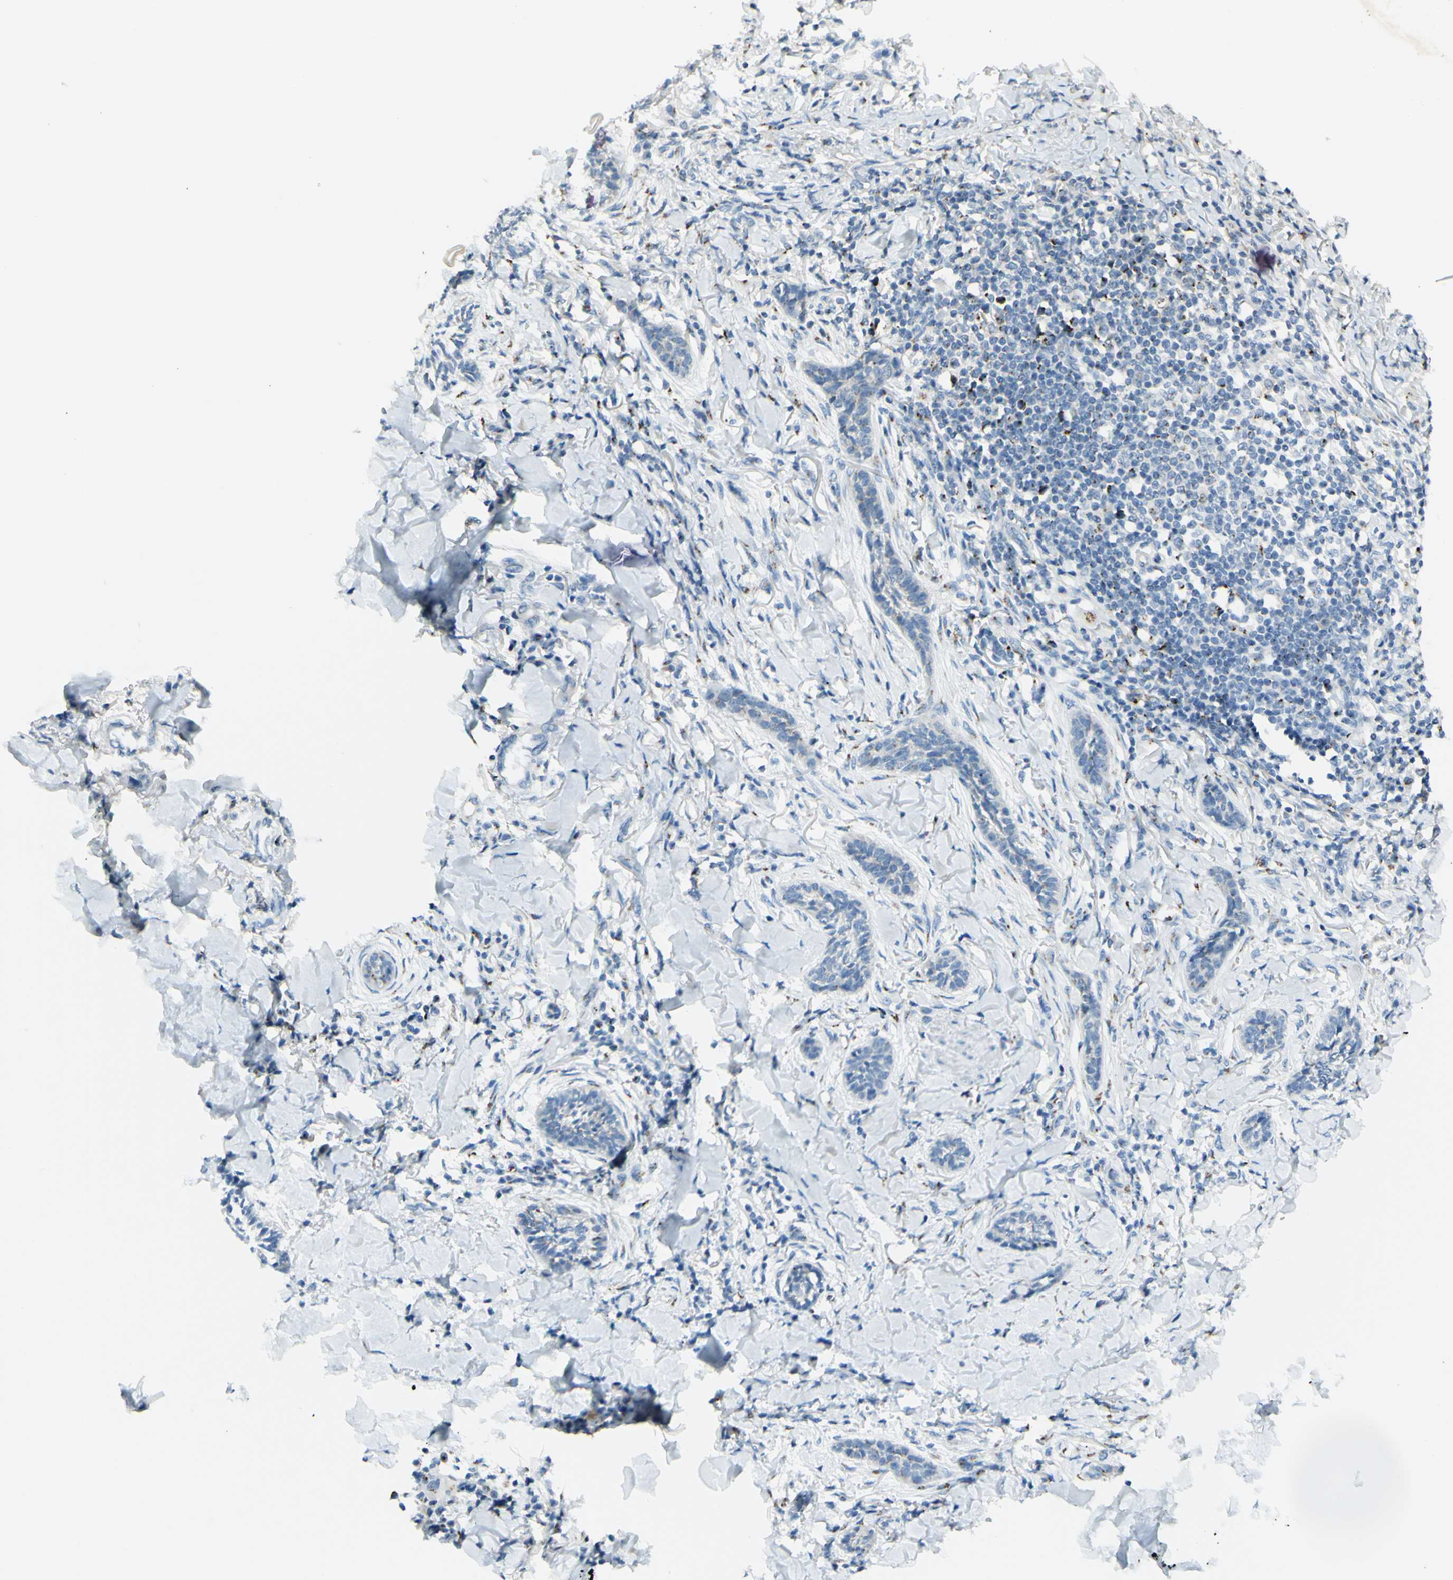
{"staining": {"intensity": "negative", "quantity": "none", "location": "none"}, "tissue": "skin cancer", "cell_type": "Tumor cells", "image_type": "cancer", "snomed": [{"axis": "morphology", "description": "Papilloma, NOS"}, {"axis": "morphology", "description": "Basal cell carcinoma"}, {"axis": "topography", "description": "Skin"}], "caption": "This is a micrograph of IHC staining of skin papilloma, which shows no positivity in tumor cells.", "gene": "B4GALT1", "patient": {"sex": "male", "age": 87}}